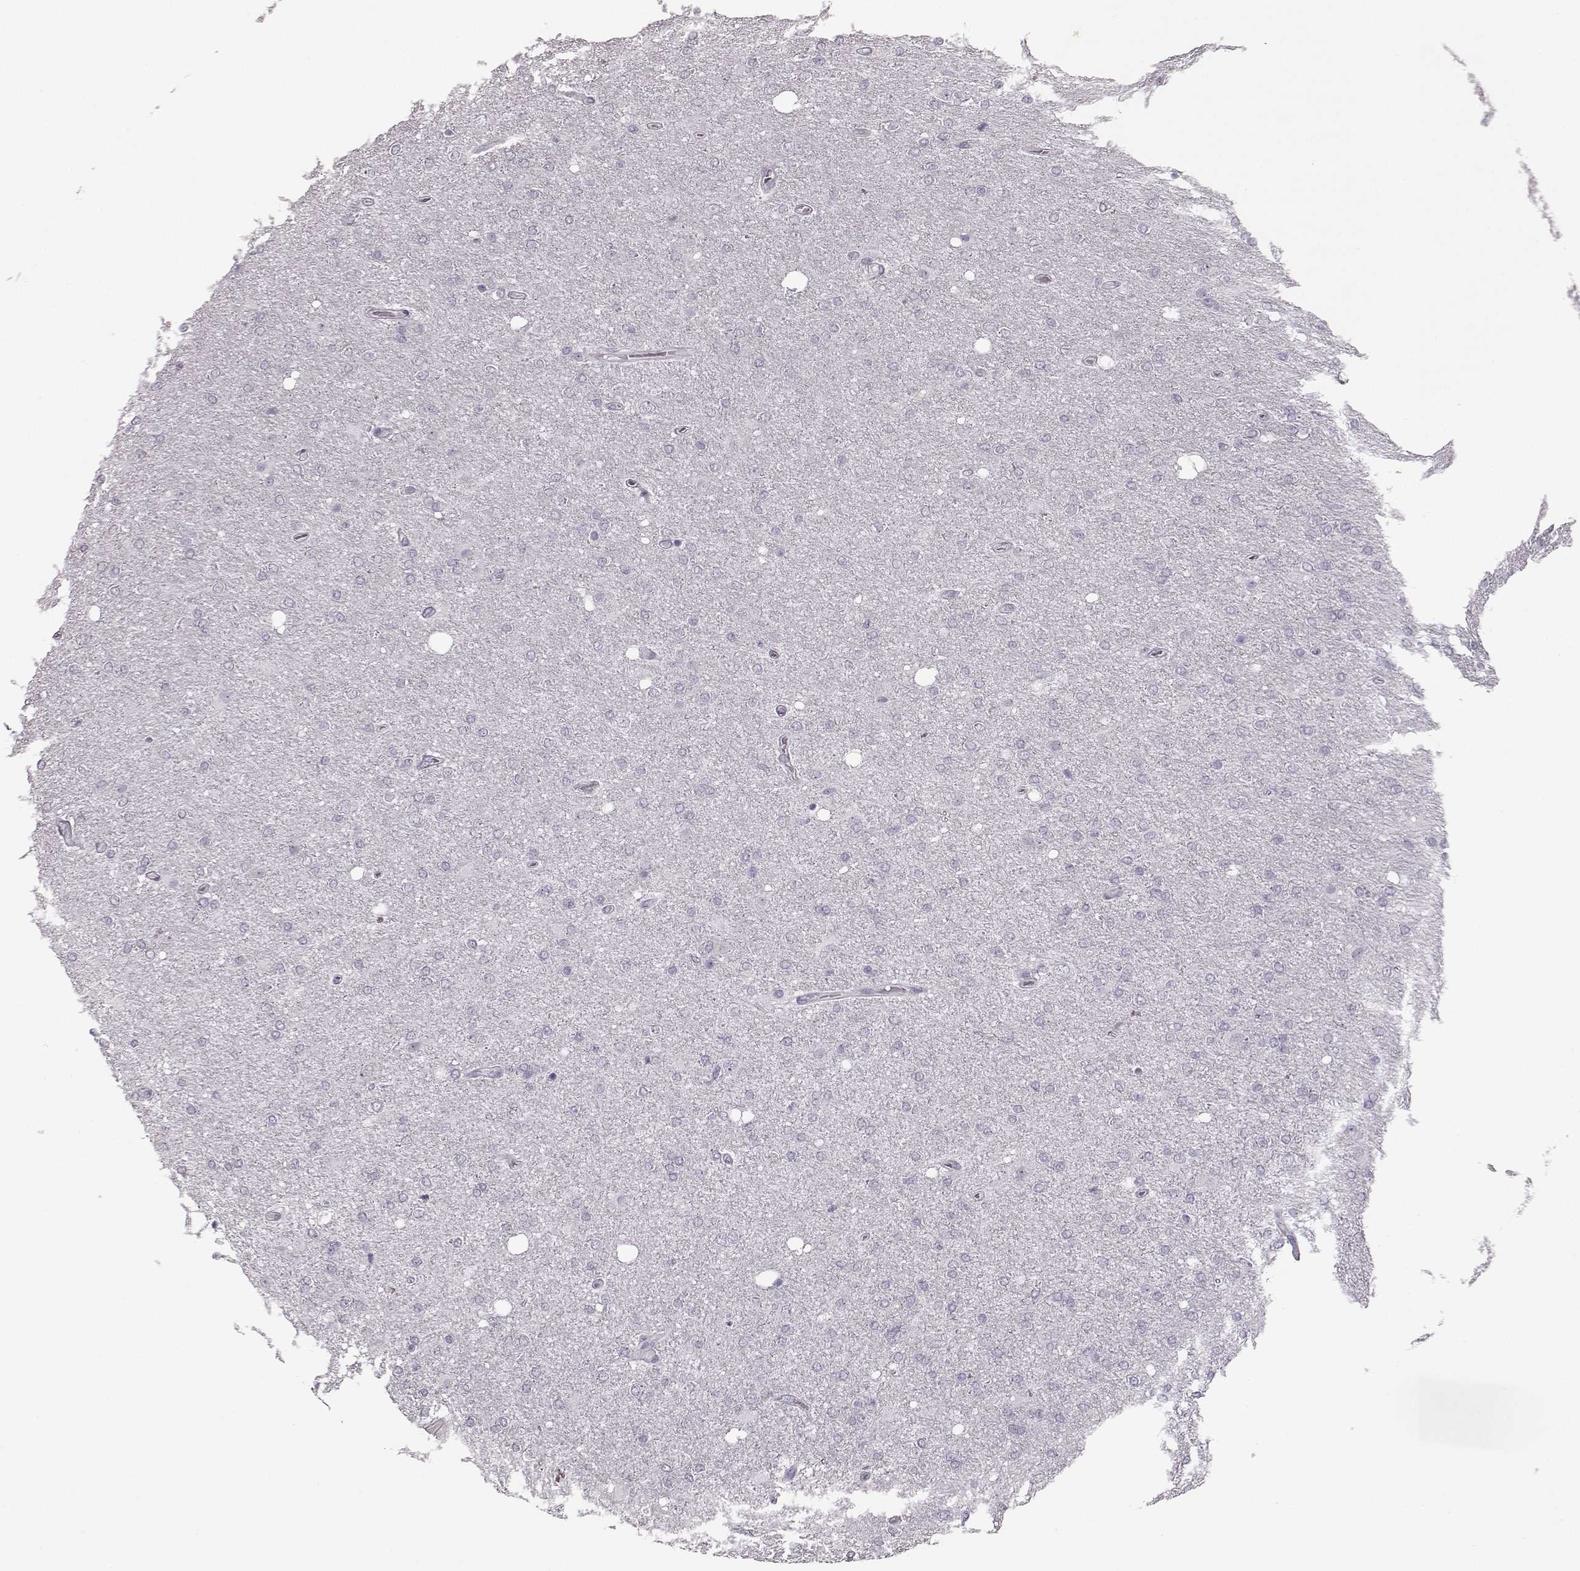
{"staining": {"intensity": "negative", "quantity": "none", "location": "none"}, "tissue": "glioma", "cell_type": "Tumor cells", "image_type": "cancer", "snomed": [{"axis": "morphology", "description": "Glioma, malignant, High grade"}, {"axis": "topography", "description": "Cerebral cortex"}], "caption": "Glioma was stained to show a protein in brown. There is no significant positivity in tumor cells. (DAB (3,3'-diaminobenzidine) immunohistochemistry (IHC) with hematoxylin counter stain).", "gene": "JSRP1", "patient": {"sex": "male", "age": 70}}